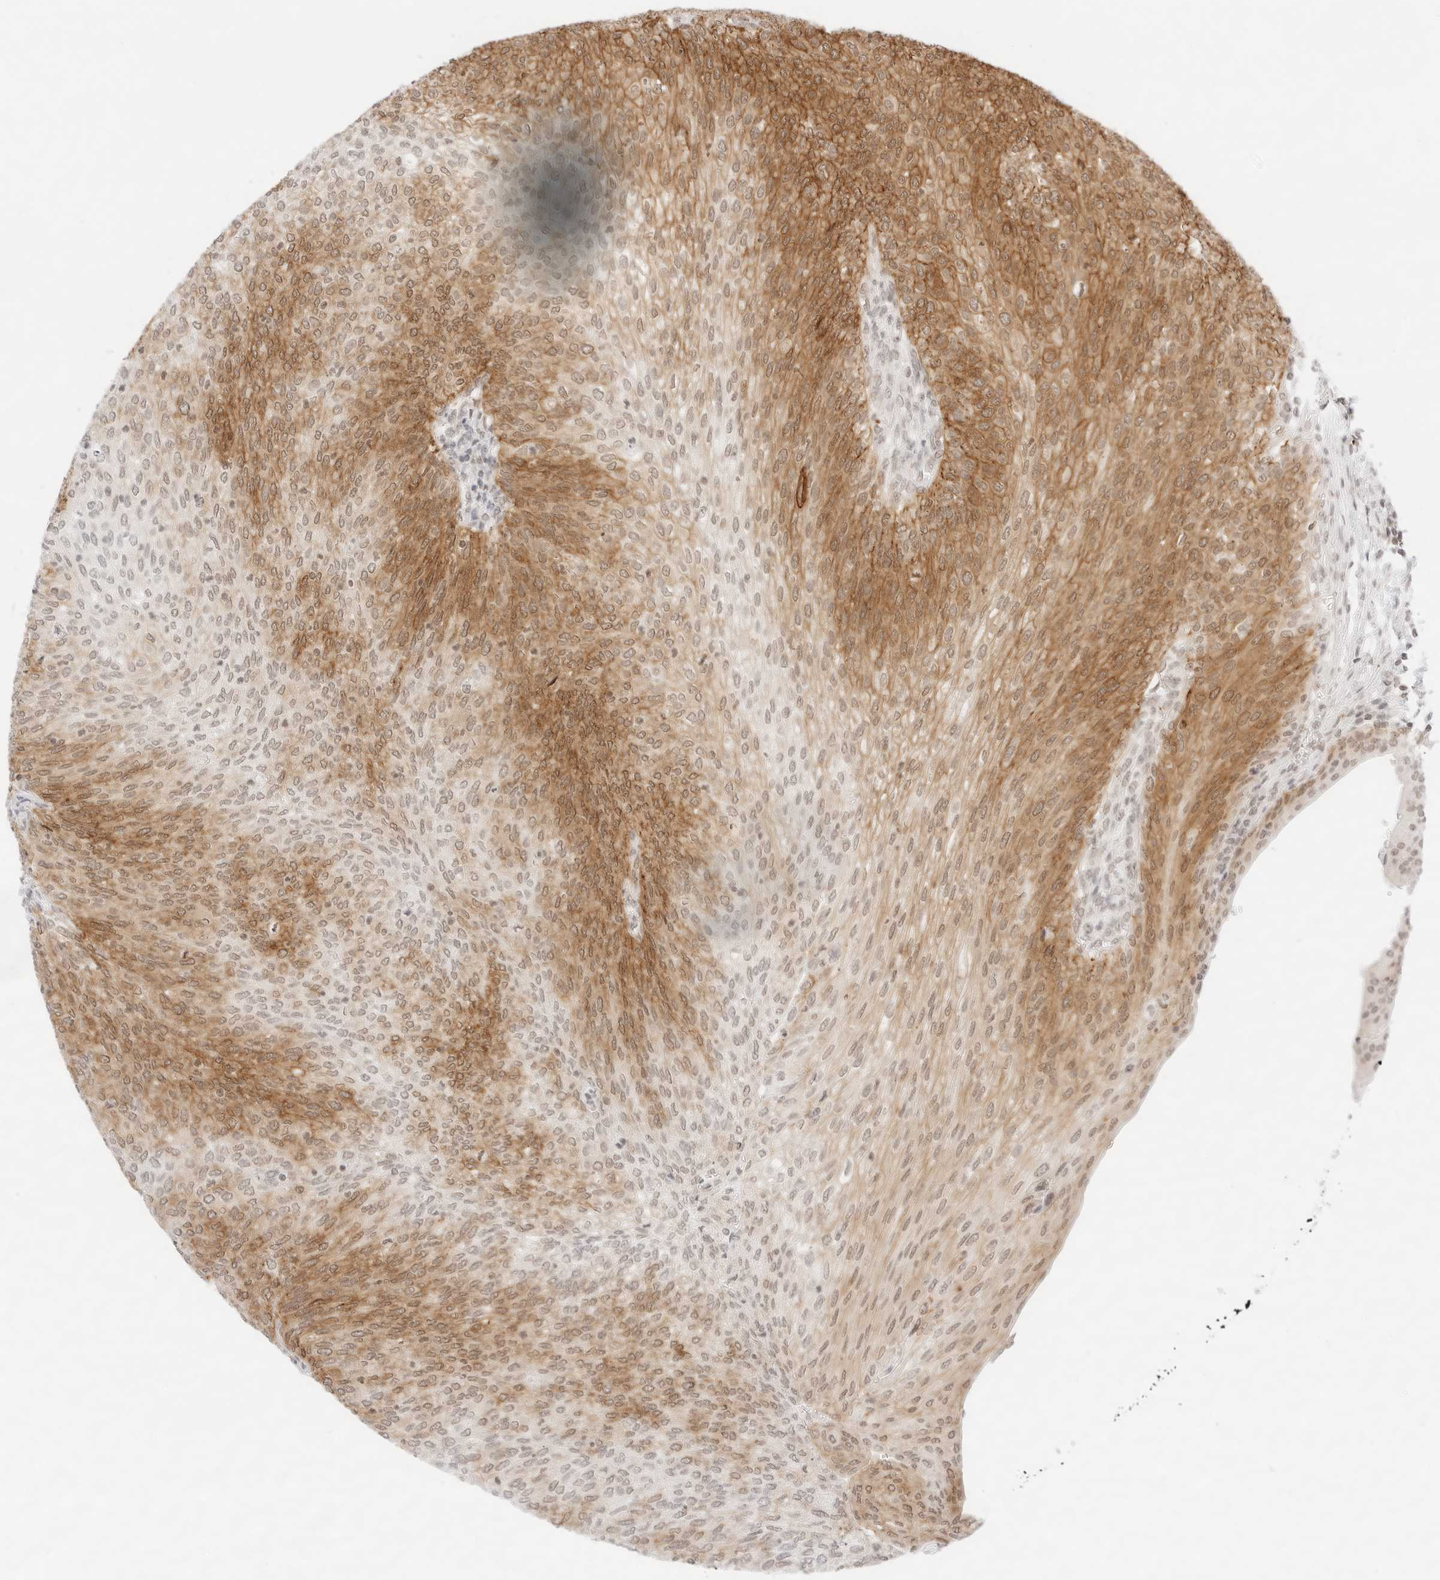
{"staining": {"intensity": "moderate", "quantity": ">75%", "location": "cytoplasmic/membranous,nuclear"}, "tissue": "urothelial cancer", "cell_type": "Tumor cells", "image_type": "cancer", "snomed": [{"axis": "morphology", "description": "Urothelial carcinoma, Low grade"}, {"axis": "topography", "description": "Urinary bladder"}], "caption": "Protein analysis of urothelial cancer tissue reveals moderate cytoplasmic/membranous and nuclear positivity in approximately >75% of tumor cells.", "gene": "GNAS", "patient": {"sex": "female", "age": 79}}